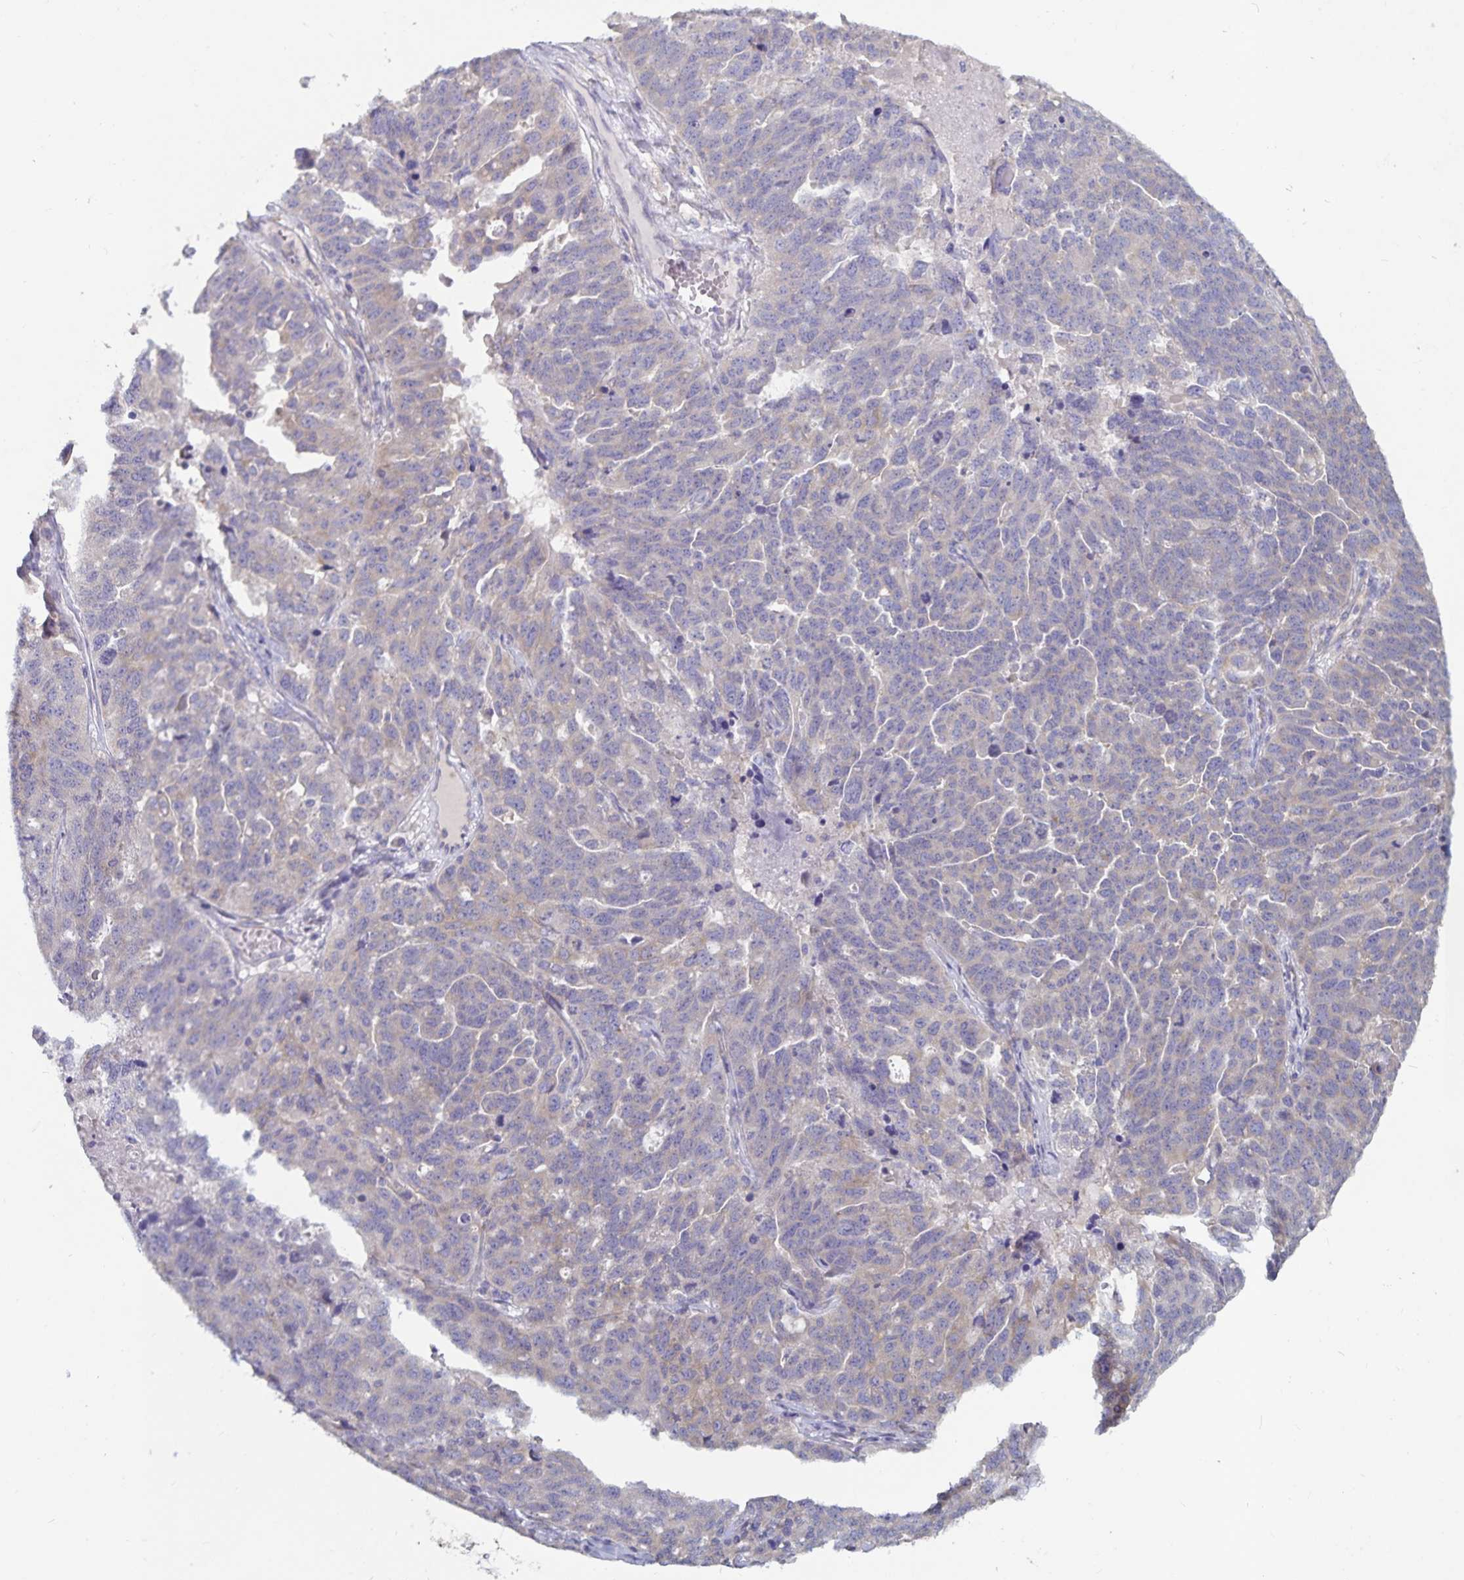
{"staining": {"intensity": "weak", "quantity": "25%-75%", "location": "cytoplasmic/membranous"}, "tissue": "ovarian cancer", "cell_type": "Tumor cells", "image_type": "cancer", "snomed": [{"axis": "morphology", "description": "Cystadenocarcinoma, serous, NOS"}, {"axis": "topography", "description": "Ovary"}], "caption": "DAB immunohistochemical staining of serous cystadenocarcinoma (ovarian) reveals weak cytoplasmic/membranous protein staining in about 25%-75% of tumor cells.", "gene": "FAM120A", "patient": {"sex": "female", "age": 71}}